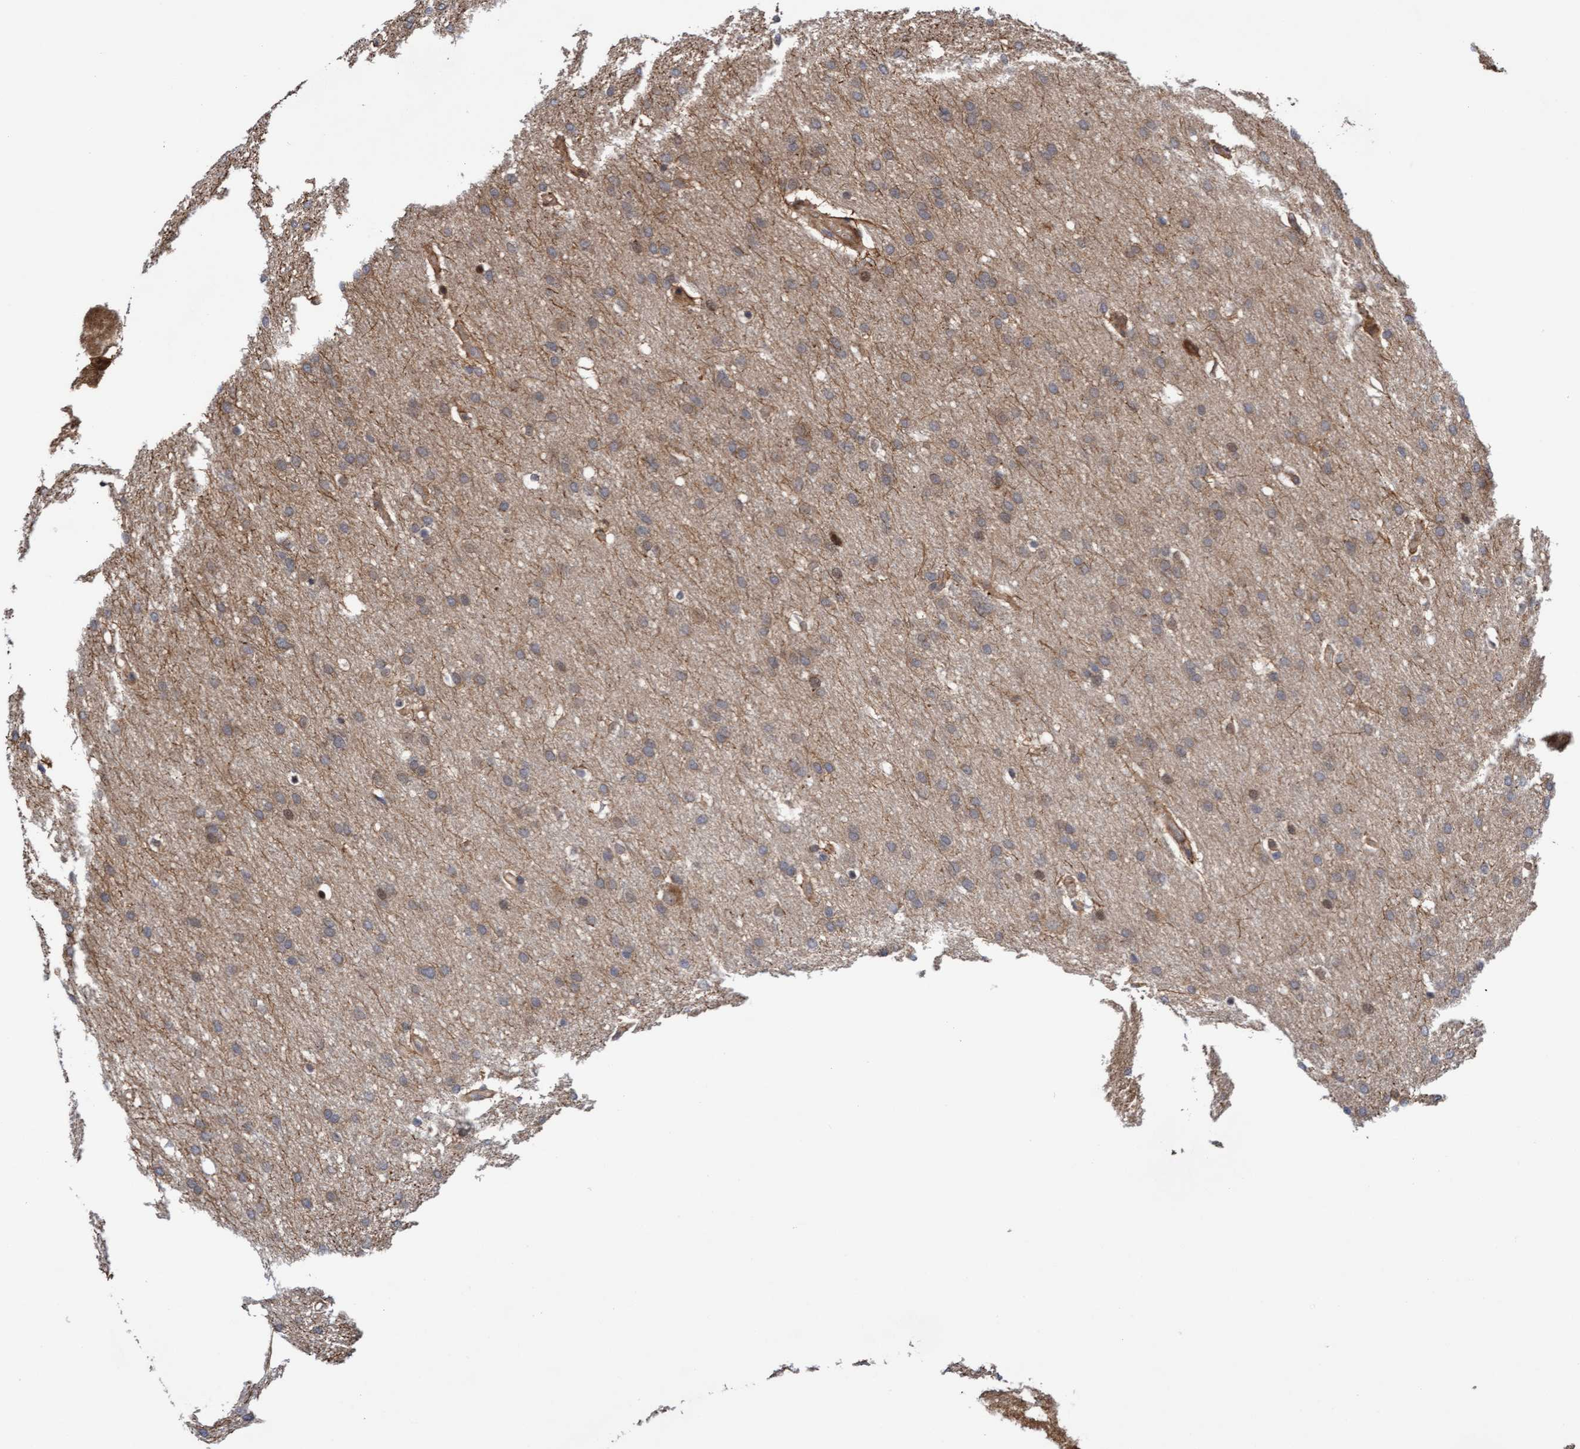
{"staining": {"intensity": "weak", "quantity": ">75%", "location": "cytoplasmic/membranous"}, "tissue": "glioma", "cell_type": "Tumor cells", "image_type": "cancer", "snomed": [{"axis": "morphology", "description": "Glioma, malignant, Low grade"}, {"axis": "topography", "description": "Brain"}], "caption": "An image of human low-grade glioma (malignant) stained for a protein demonstrates weak cytoplasmic/membranous brown staining in tumor cells.", "gene": "ITFG1", "patient": {"sex": "female", "age": 37}}